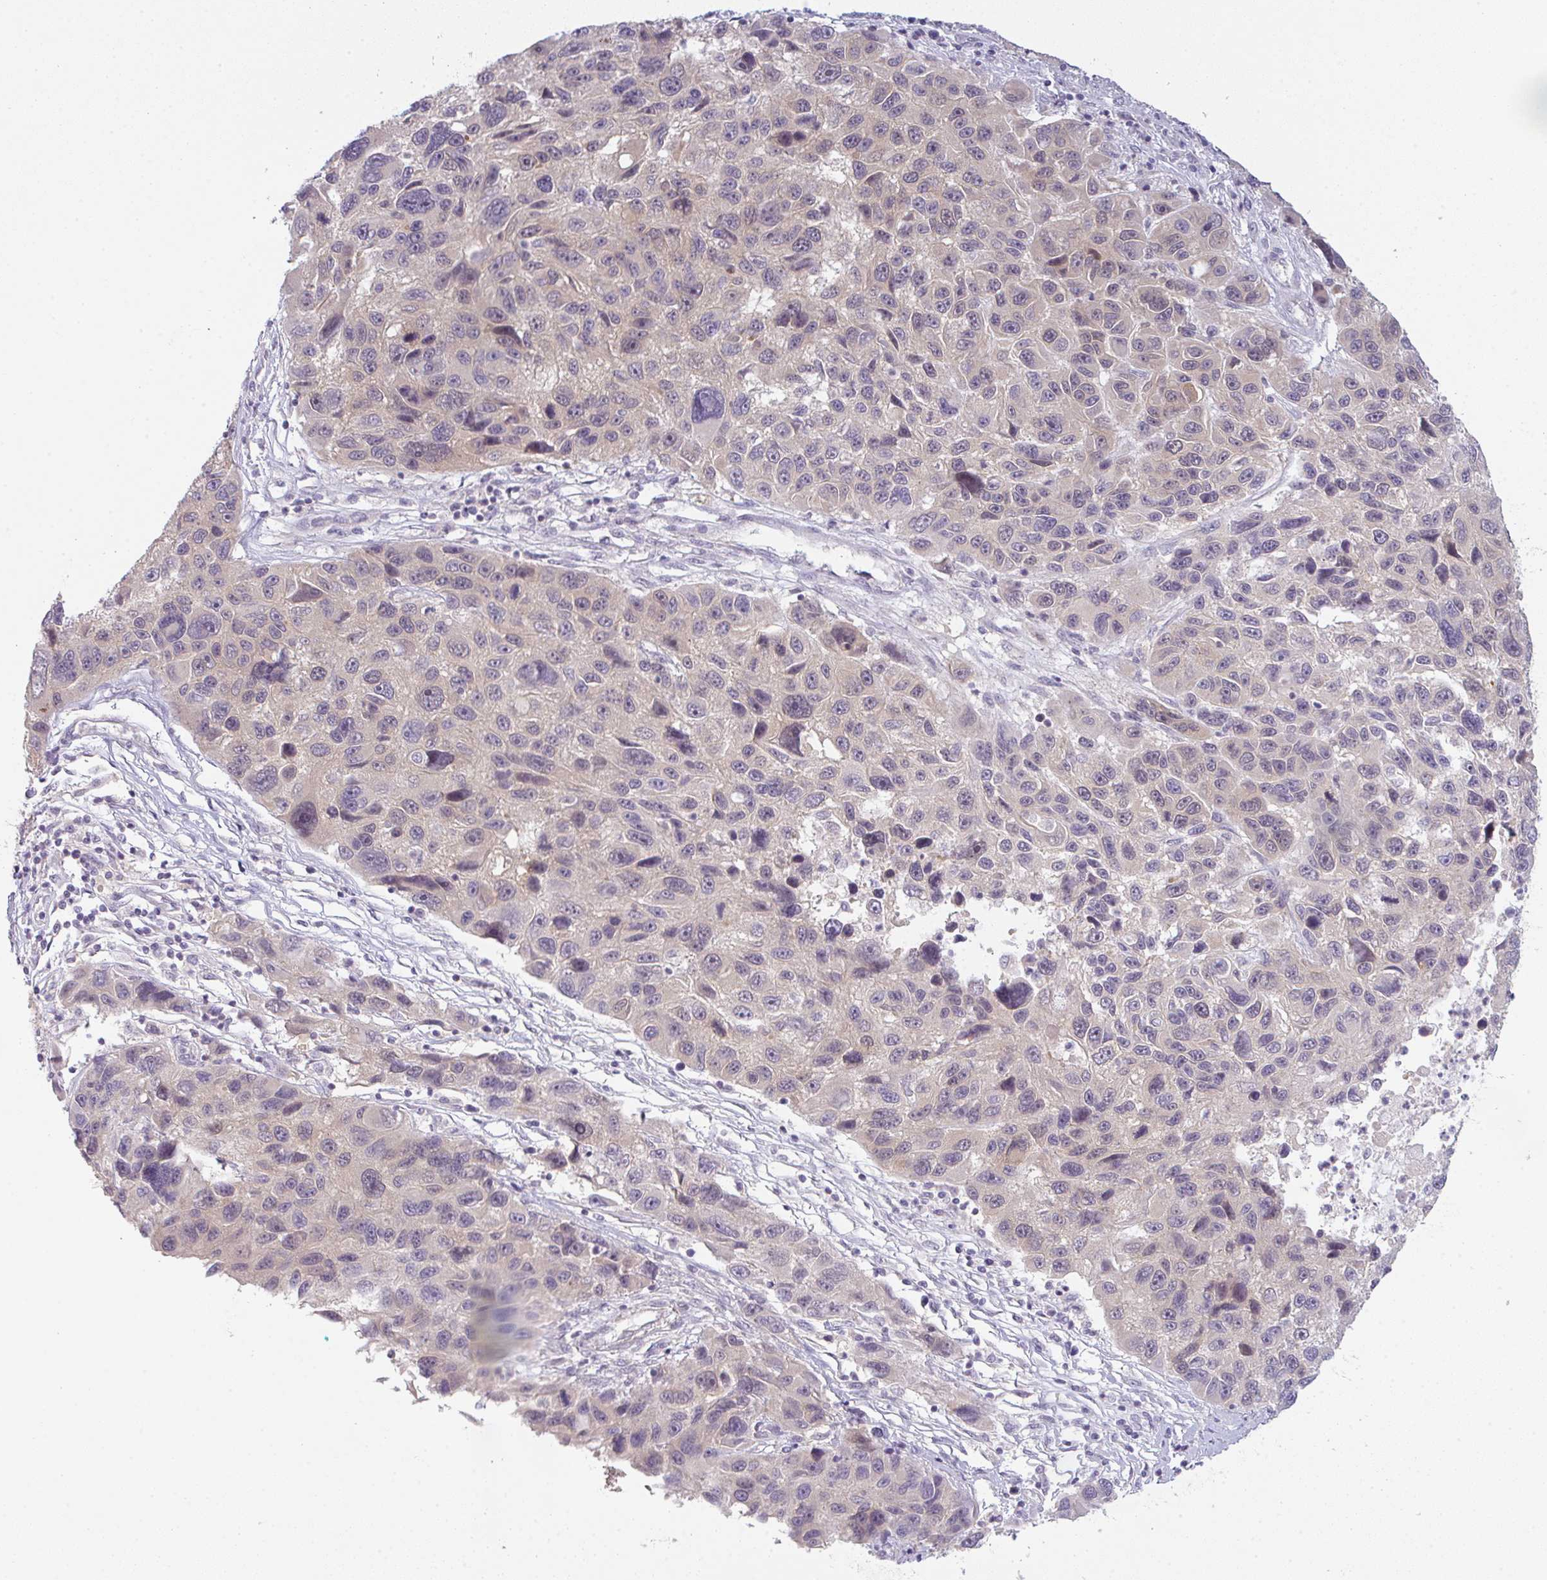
{"staining": {"intensity": "negative", "quantity": "none", "location": "none"}, "tissue": "melanoma", "cell_type": "Tumor cells", "image_type": "cancer", "snomed": [{"axis": "morphology", "description": "Malignant melanoma, NOS"}, {"axis": "topography", "description": "Skin"}], "caption": "There is no significant positivity in tumor cells of melanoma.", "gene": "CSE1L", "patient": {"sex": "male", "age": 53}}